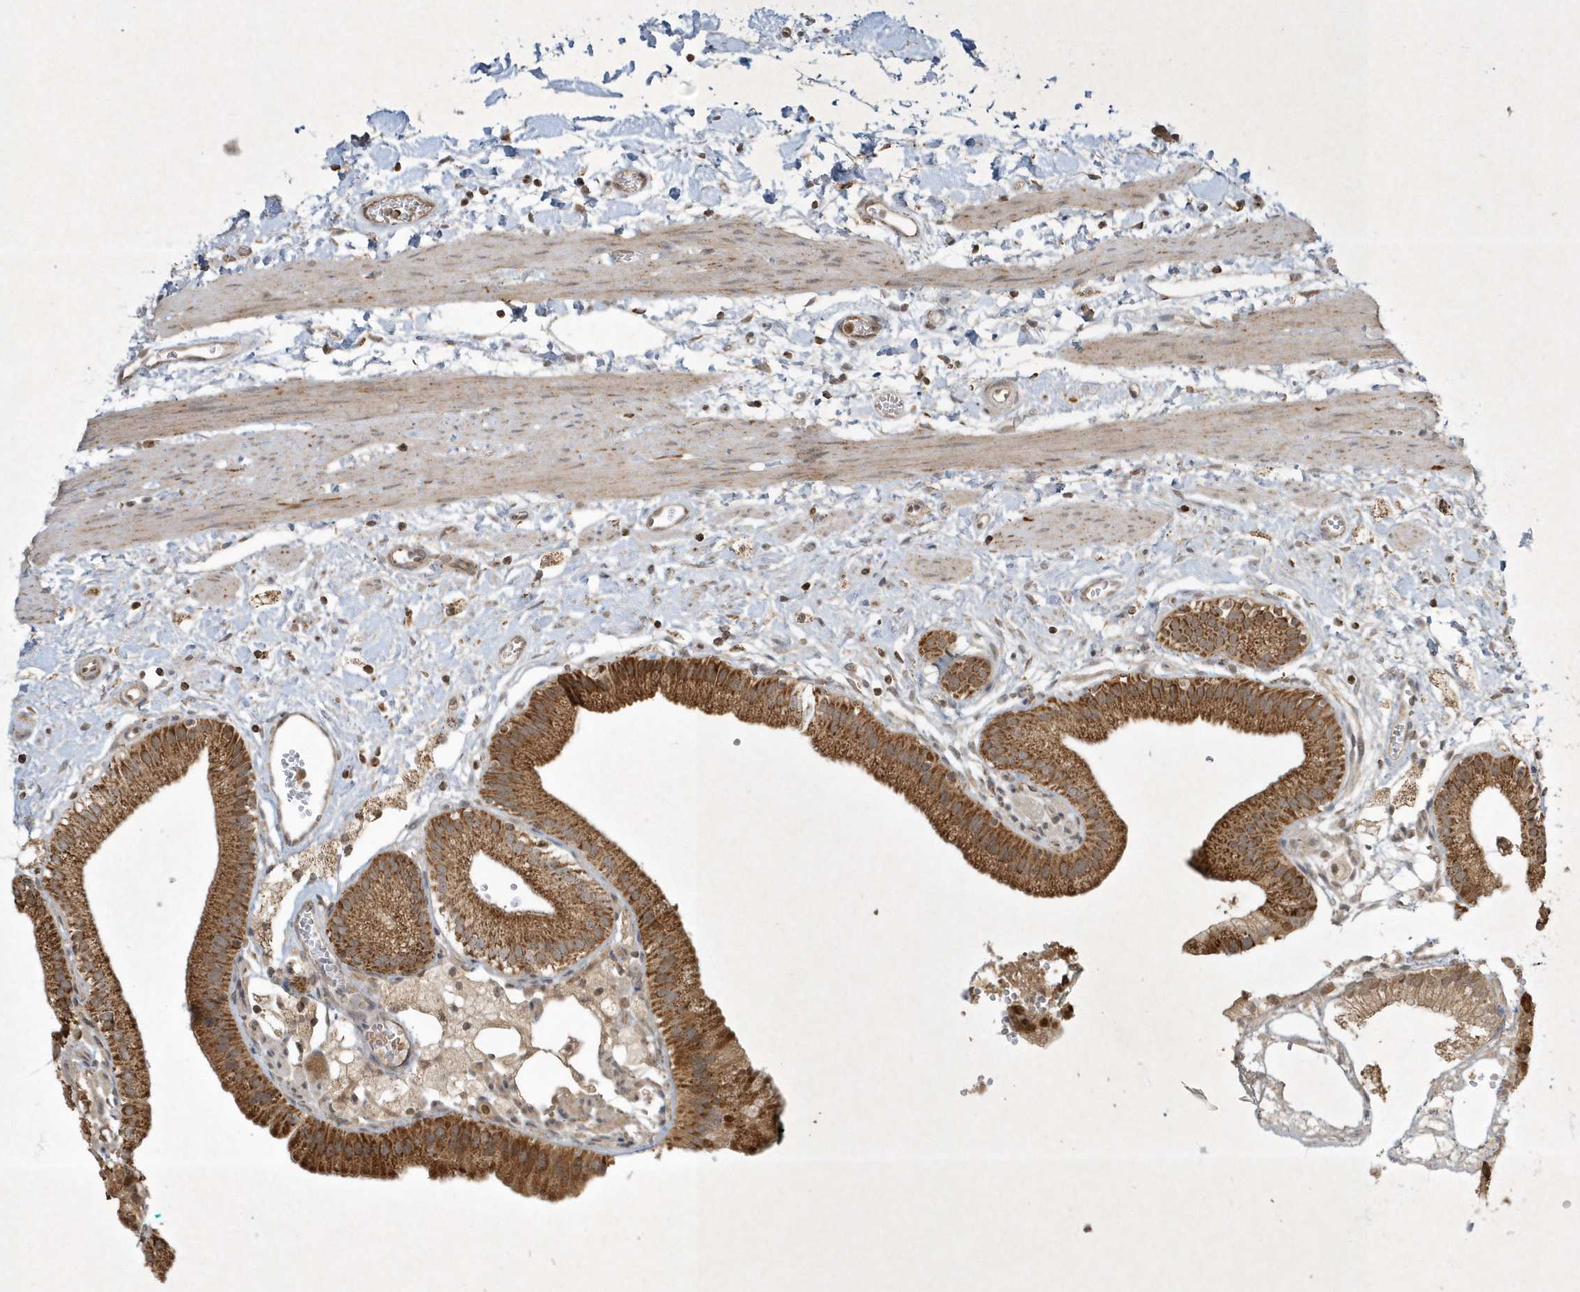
{"staining": {"intensity": "strong", "quantity": ">75%", "location": "cytoplasmic/membranous"}, "tissue": "gallbladder", "cell_type": "Glandular cells", "image_type": "normal", "snomed": [{"axis": "morphology", "description": "Normal tissue, NOS"}, {"axis": "topography", "description": "Gallbladder"}], "caption": "Immunohistochemical staining of unremarkable human gallbladder demonstrates strong cytoplasmic/membranous protein staining in about >75% of glandular cells. (IHC, brightfield microscopy, high magnification).", "gene": "PLTP", "patient": {"sex": "male", "age": 55}}